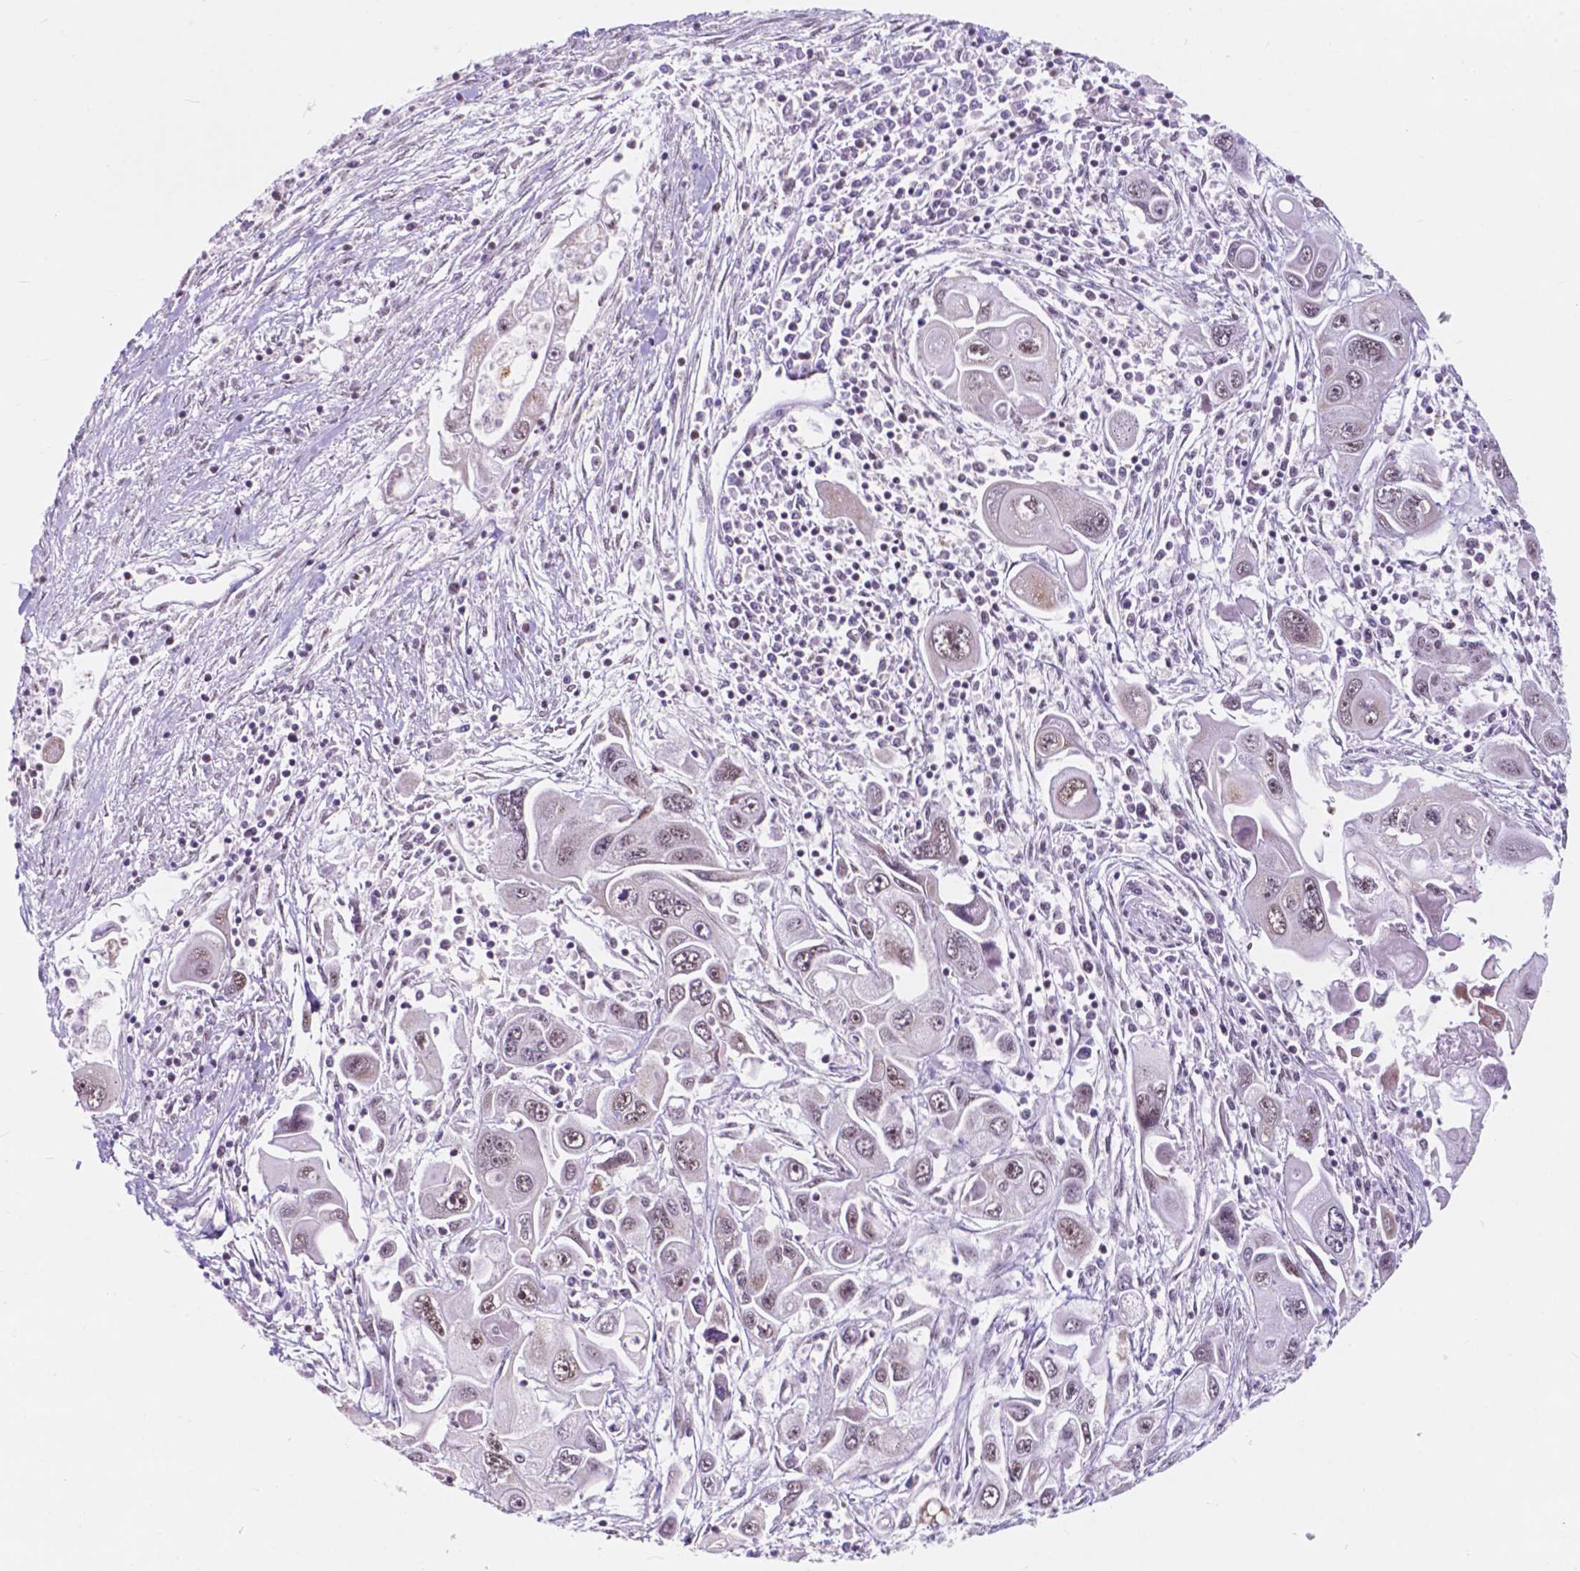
{"staining": {"intensity": "weak", "quantity": "25%-75%", "location": "nuclear"}, "tissue": "pancreatic cancer", "cell_type": "Tumor cells", "image_type": "cancer", "snomed": [{"axis": "morphology", "description": "Adenocarcinoma, NOS"}, {"axis": "topography", "description": "Pancreas"}], "caption": "Immunohistochemistry of human pancreatic cancer (adenocarcinoma) exhibits low levels of weak nuclear staining in approximately 25%-75% of tumor cells.", "gene": "BCAS2", "patient": {"sex": "male", "age": 70}}